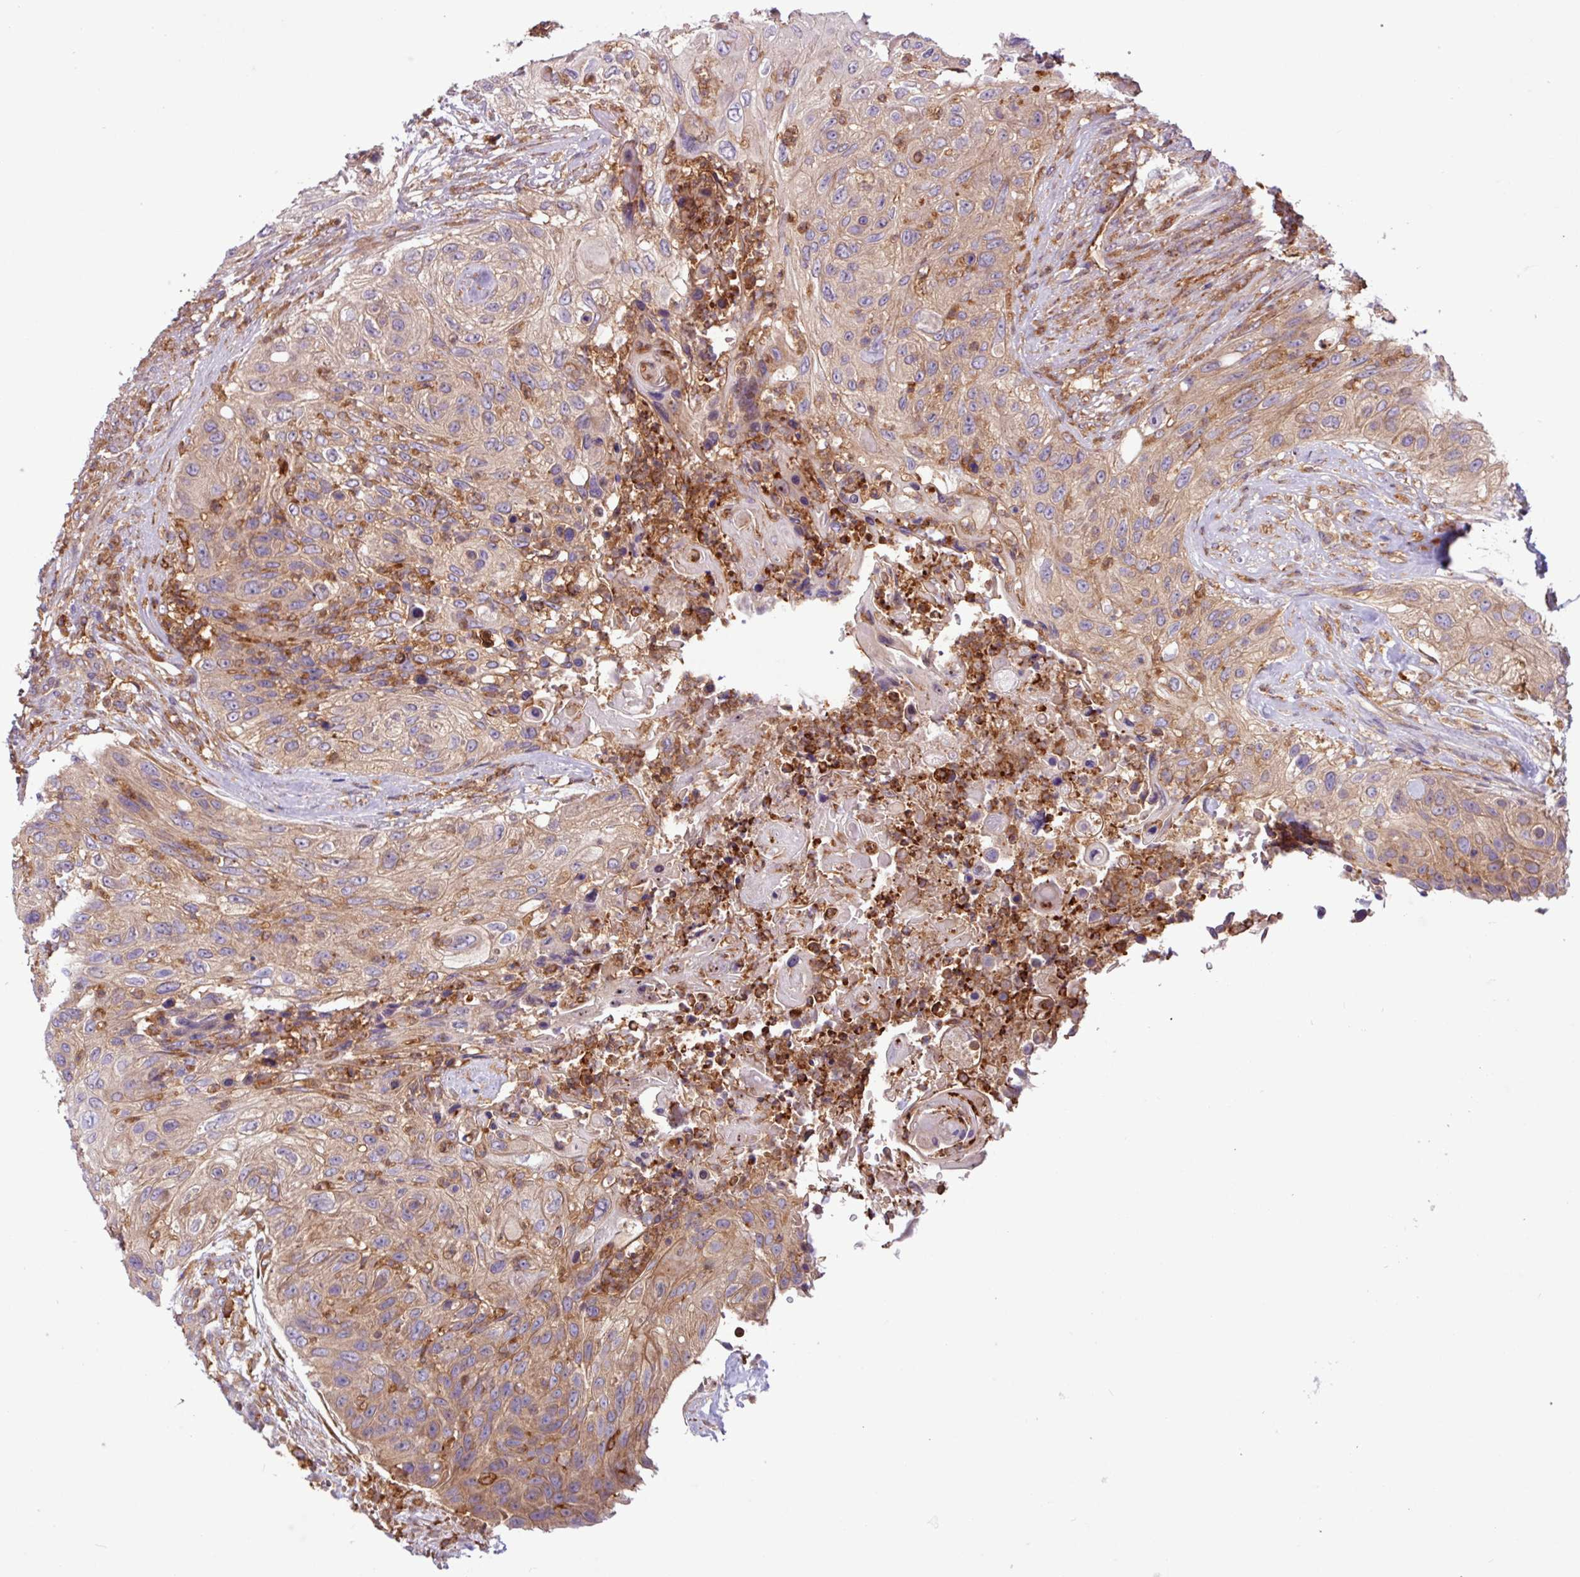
{"staining": {"intensity": "weak", "quantity": "<25%", "location": "cytoplasmic/membranous"}, "tissue": "urothelial cancer", "cell_type": "Tumor cells", "image_type": "cancer", "snomed": [{"axis": "morphology", "description": "Urothelial carcinoma, High grade"}, {"axis": "topography", "description": "Urinary bladder"}], "caption": "Tumor cells are negative for brown protein staining in urothelial carcinoma (high-grade). (IHC, brightfield microscopy, high magnification).", "gene": "ACTR3", "patient": {"sex": "female", "age": 60}}